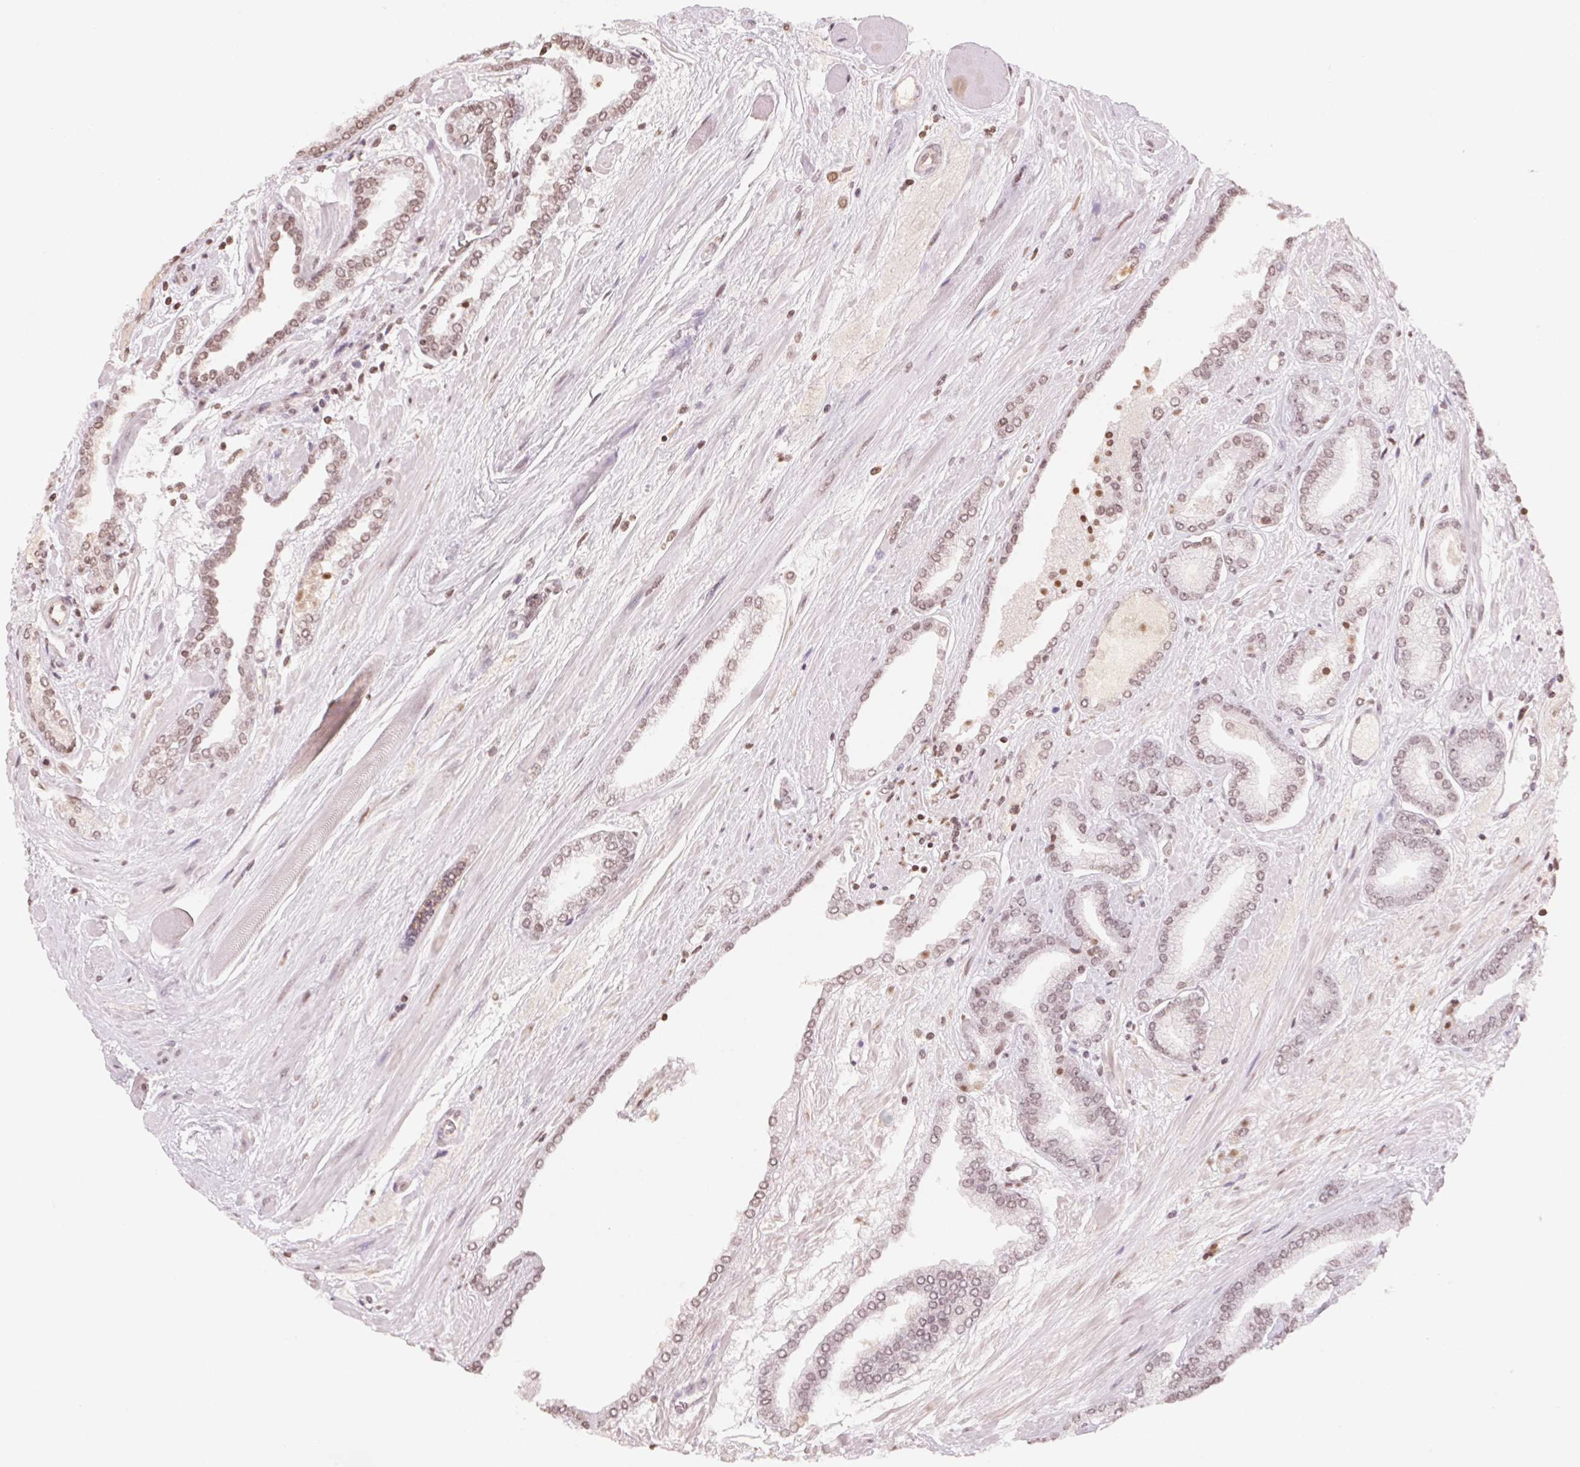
{"staining": {"intensity": "weak", "quantity": ">75%", "location": "nuclear"}, "tissue": "prostate cancer", "cell_type": "Tumor cells", "image_type": "cancer", "snomed": [{"axis": "morphology", "description": "Adenocarcinoma, High grade"}, {"axis": "topography", "description": "Prostate"}], "caption": "Prostate high-grade adenocarcinoma stained with a protein marker demonstrates weak staining in tumor cells.", "gene": "TBP", "patient": {"sex": "male", "age": 56}}